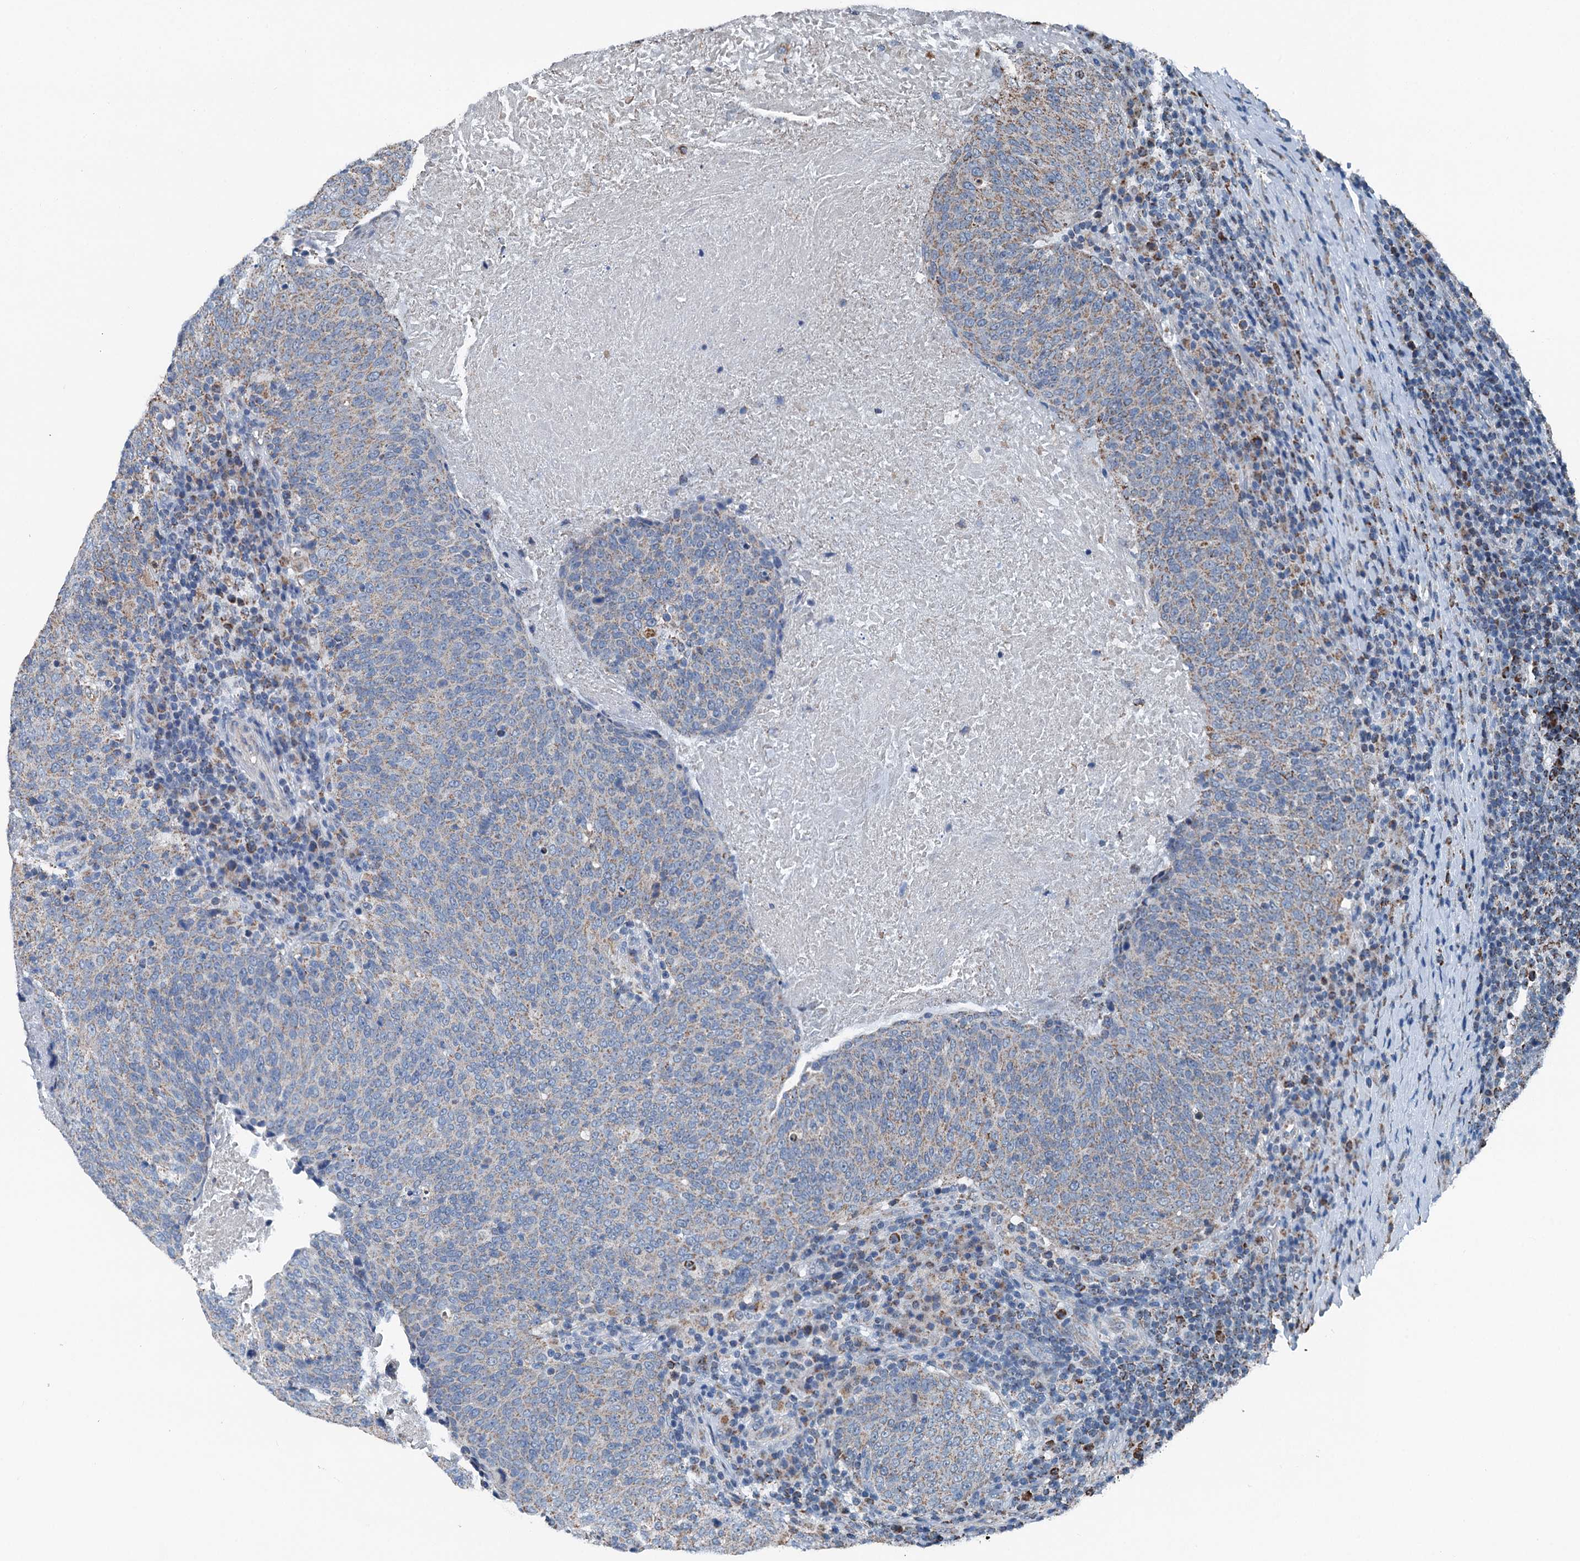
{"staining": {"intensity": "weak", "quantity": "25%-75%", "location": "cytoplasmic/membranous"}, "tissue": "head and neck cancer", "cell_type": "Tumor cells", "image_type": "cancer", "snomed": [{"axis": "morphology", "description": "Squamous cell carcinoma, NOS"}, {"axis": "morphology", "description": "Squamous cell carcinoma, metastatic, NOS"}, {"axis": "topography", "description": "Lymph node"}, {"axis": "topography", "description": "Head-Neck"}], "caption": "There is low levels of weak cytoplasmic/membranous positivity in tumor cells of squamous cell carcinoma (head and neck), as demonstrated by immunohistochemical staining (brown color).", "gene": "TRPT1", "patient": {"sex": "male", "age": 62}}